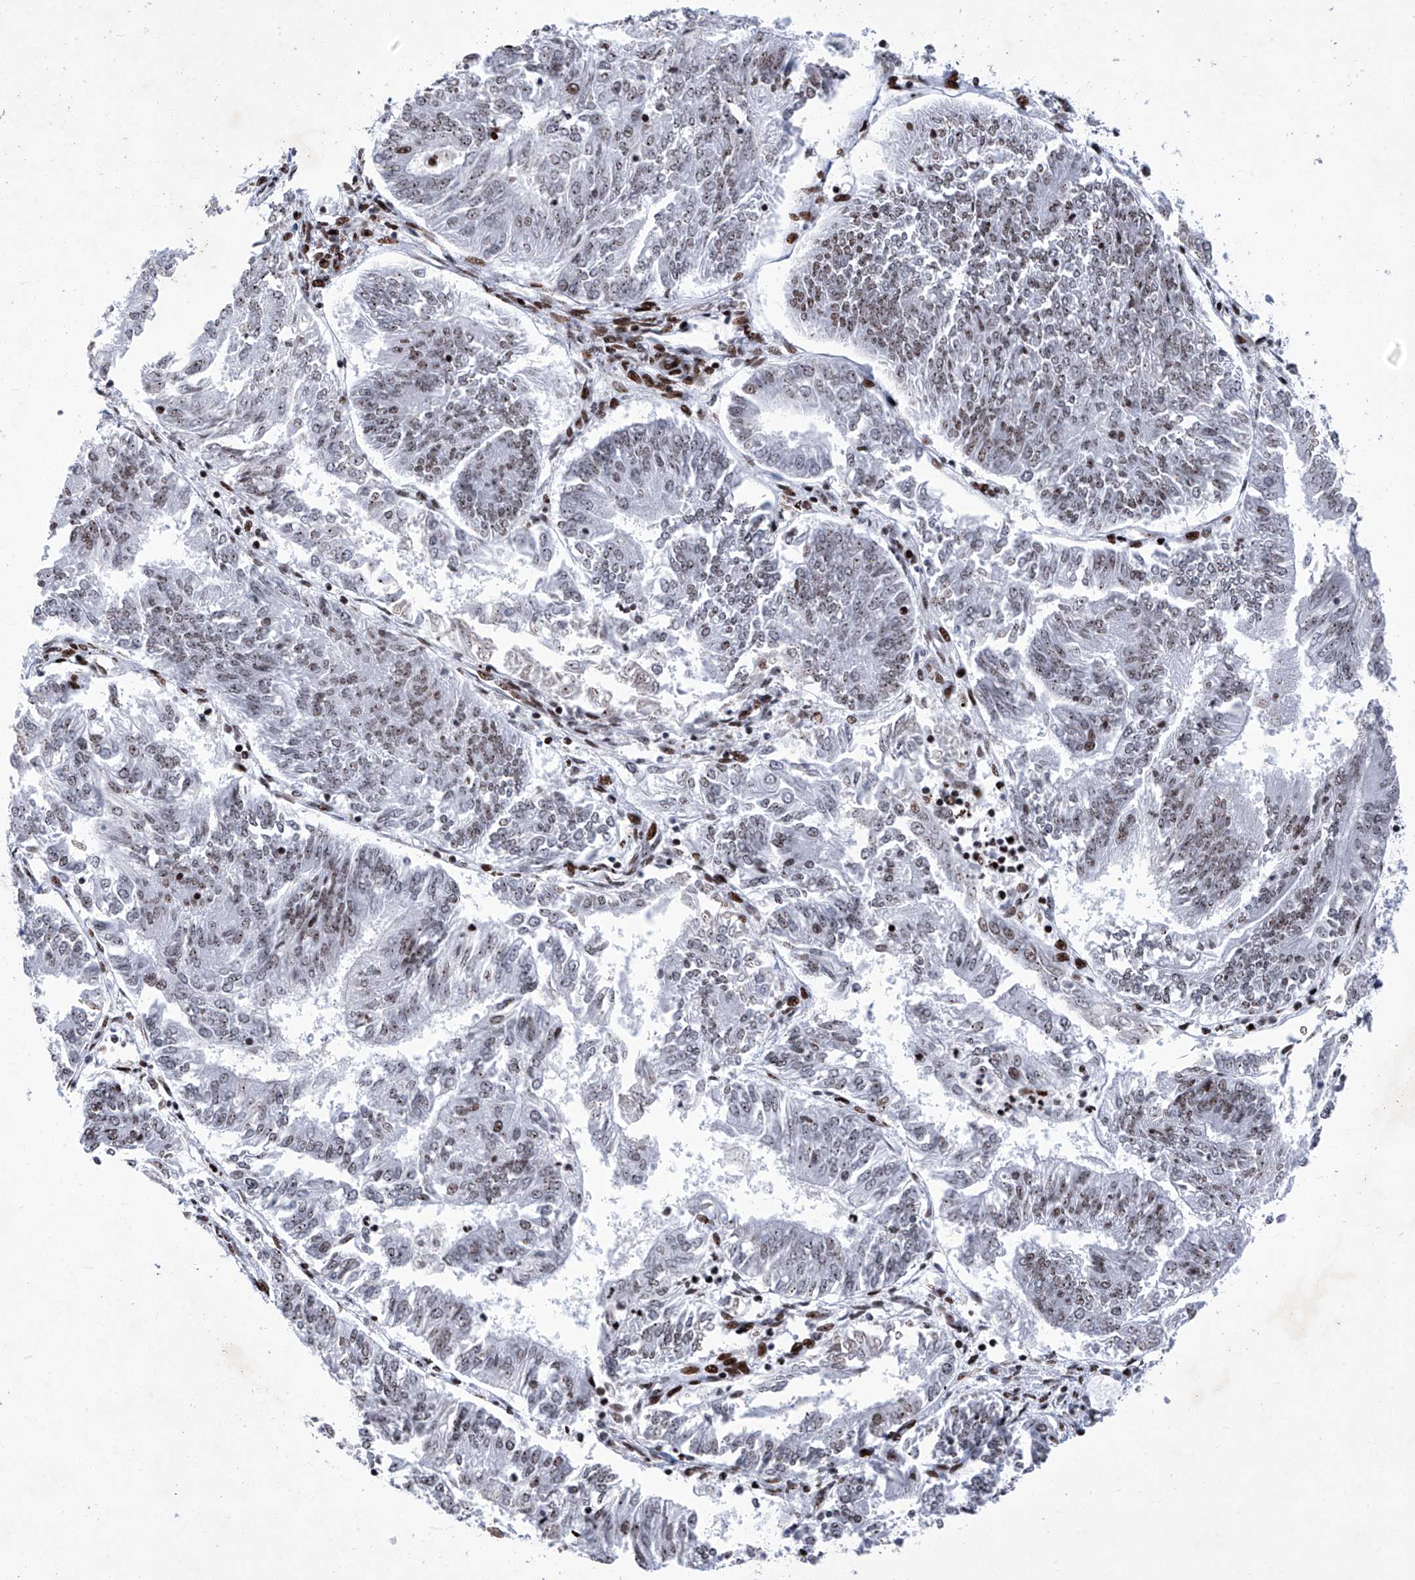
{"staining": {"intensity": "moderate", "quantity": "25%-75%", "location": "nuclear"}, "tissue": "endometrial cancer", "cell_type": "Tumor cells", "image_type": "cancer", "snomed": [{"axis": "morphology", "description": "Adenocarcinoma, NOS"}, {"axis": "topography", "description": "Endometrium"}], "caption": "Brown immunohistochemical staining in endometrial adenocarcinoma exhibits moderate nuclear expression in approximately 25%-75% of tumor cells. (IHC, brightfield microscopy, high magnification).", "gene": "HEY2", "patient": {"sex": "female", "age": 58}}